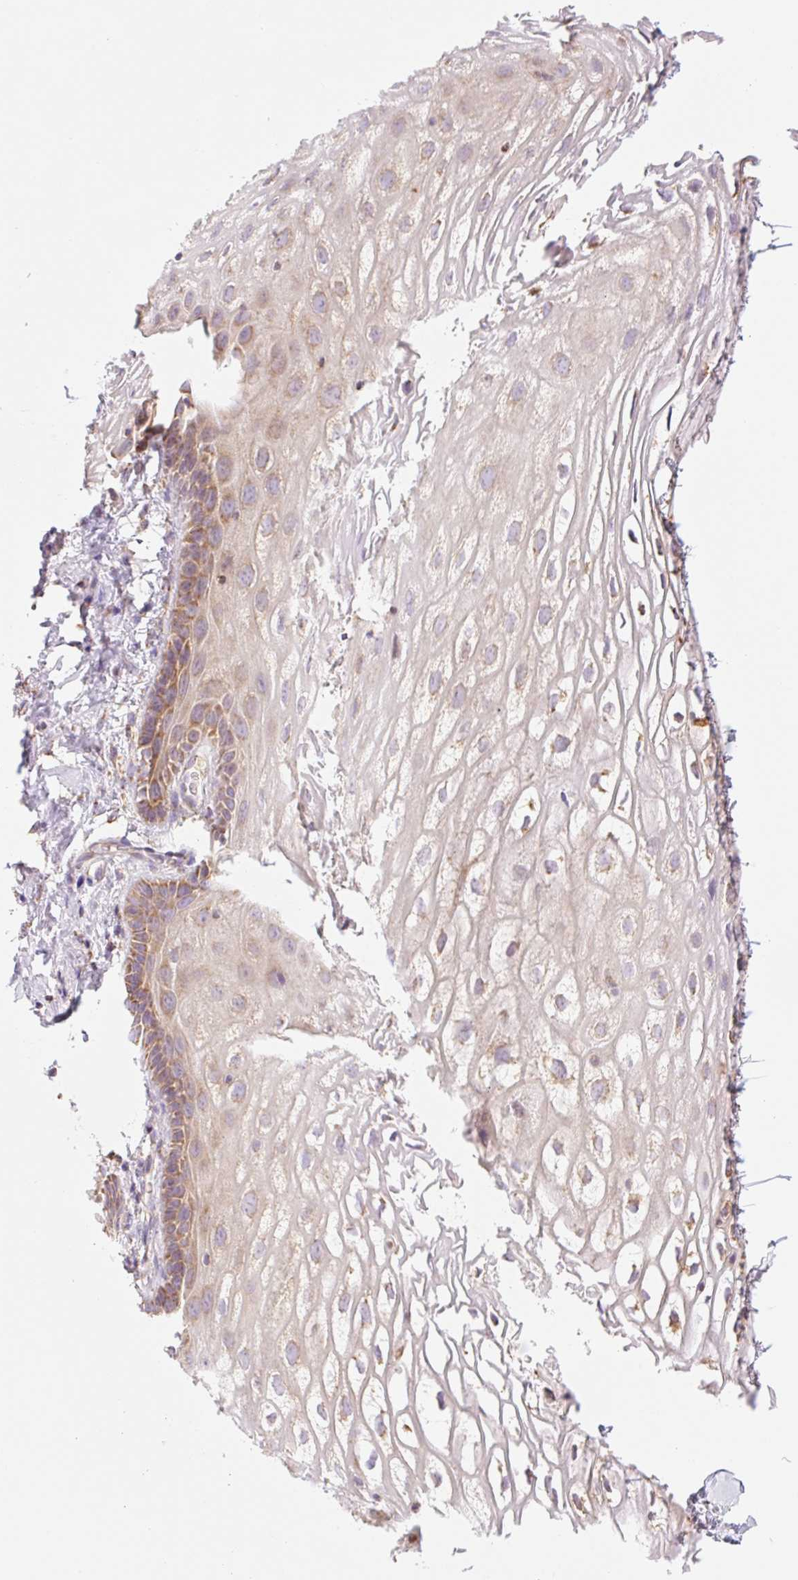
{"staining": {"intensity": "moderate", "quantity": "25%-75%", "location": "cytoplasmic/membranous"}, "tissue": "vagina", "cell_type": "Squamous epithelial cells", "image_type": "normal", "snomed": [{"axis": "morphology", "description": "Normal tissue, NOS"}, {"axis": "morphology", "description": "Adenocarcinoma, NOS"}, {"axis": "topography", "description": "Rectum"}, {"axis": "topography", "description": "Vagina"}, {"axis": "topography", "description": "Peripheral nerve tissue"}], "caption": "Immunohistochemistry photomicrograph of benign vagina: vagina stained using immunohistochemistry (IHC) reveals medium levels of moderate protein expression localized specifically in the cytoplasmic/membranous of squamous epithelial cells, appearing as a cytoplasmic/membranous brown color.", "gene": "GOSR2", "patient": {"sex": "female", "age": 71}}